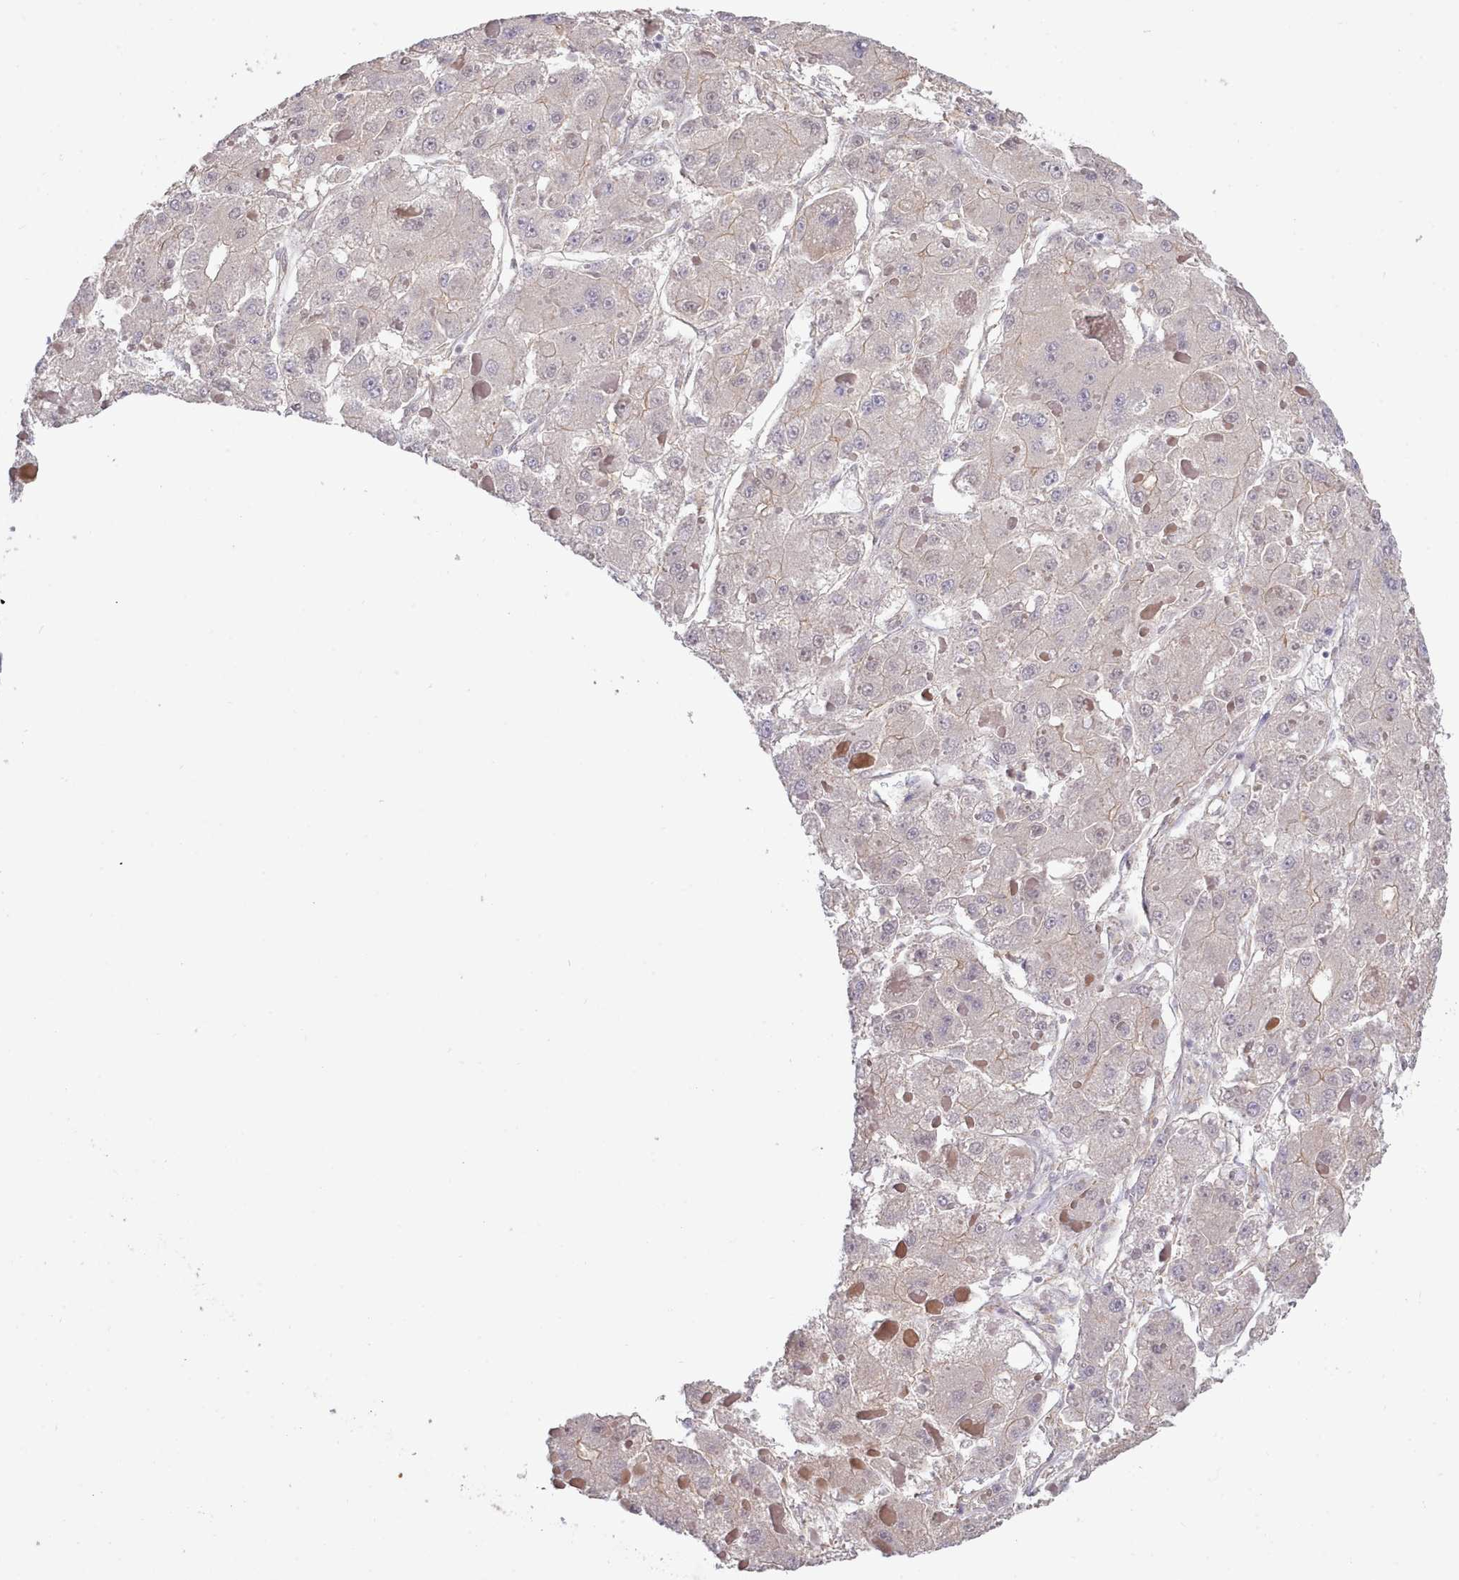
{"staining": {"intensity": "negative", "quantity": "none", "location": "none"}, "tissue": "liver cancer", "cell_type": "Tumor cells", "image_type": "cancer", "snomed": [{"axis": "morphology", "description": "Carcinoma, Hepatocellular, NOS"}, {"axis": "topography", "description": "Liver"}], "caption": "Tumor cells show no significant protein expression in liver hepatocellular carcinoma. (DAB immunohistochemistry visualized using brightfield microscopy, high magnification).", "gene": "ZC3H13", "patient": {"sex": "female", "age": 73}}